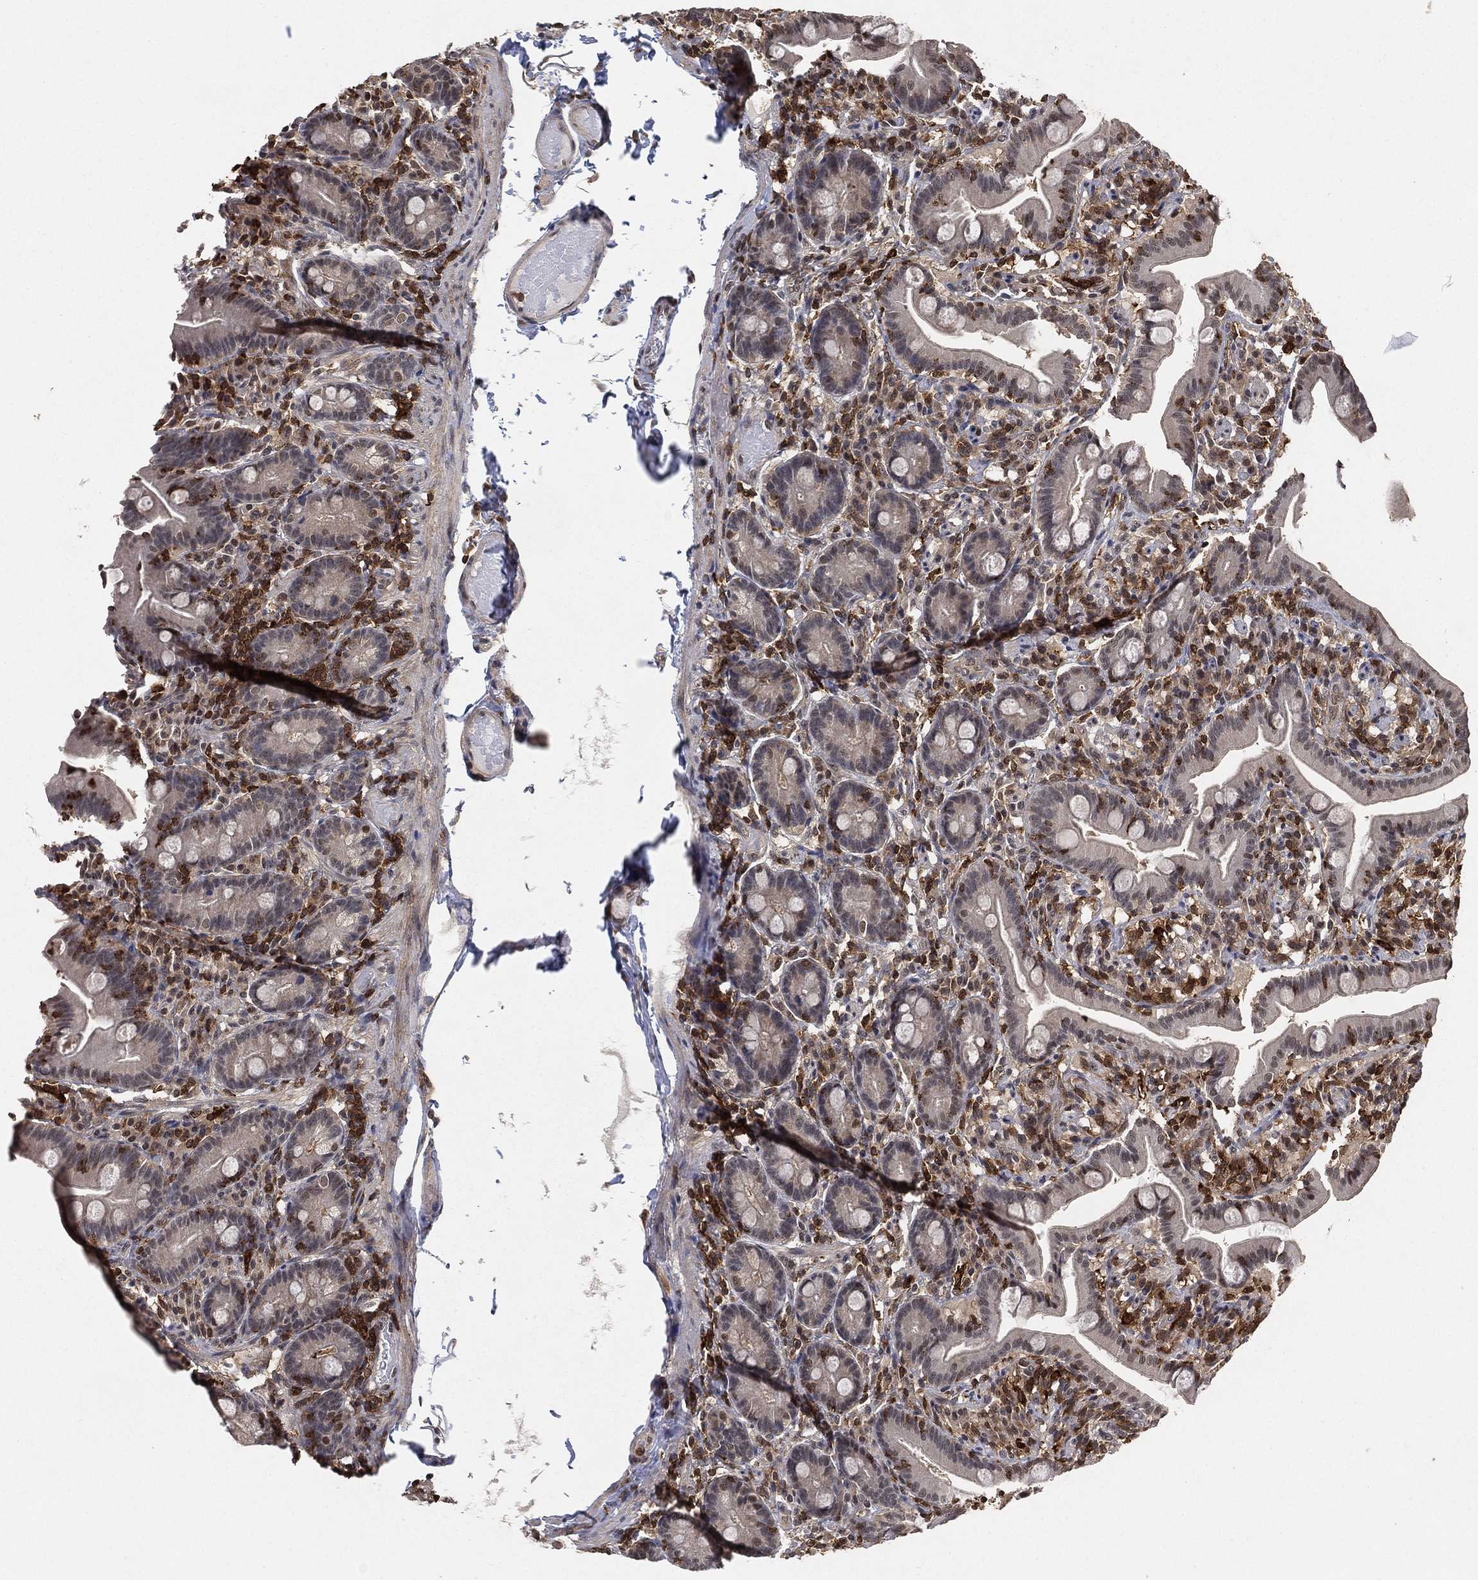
{"staining": {"intensity": "negative", "quantity": "none", "location": "none"}, "tissue": "small intestine", "cell_type": "Glandular cells", "image_type": "normal", "snomed": [{"axis": "morphology", "description": "Normal tissue, NOS"}, {"axis": "topography", "description": "Small intestine"}], "caption": "An immunohistochemistry photomicrograph of normal small intestine is shown. There is no staining in glandular cells of small intestine. (DAB immunohistochemistry (IHC) visualized using brightfield microscopy, high magnification).", "gene": "WDR26", "patient": {"sex": "male", "age": 66}}